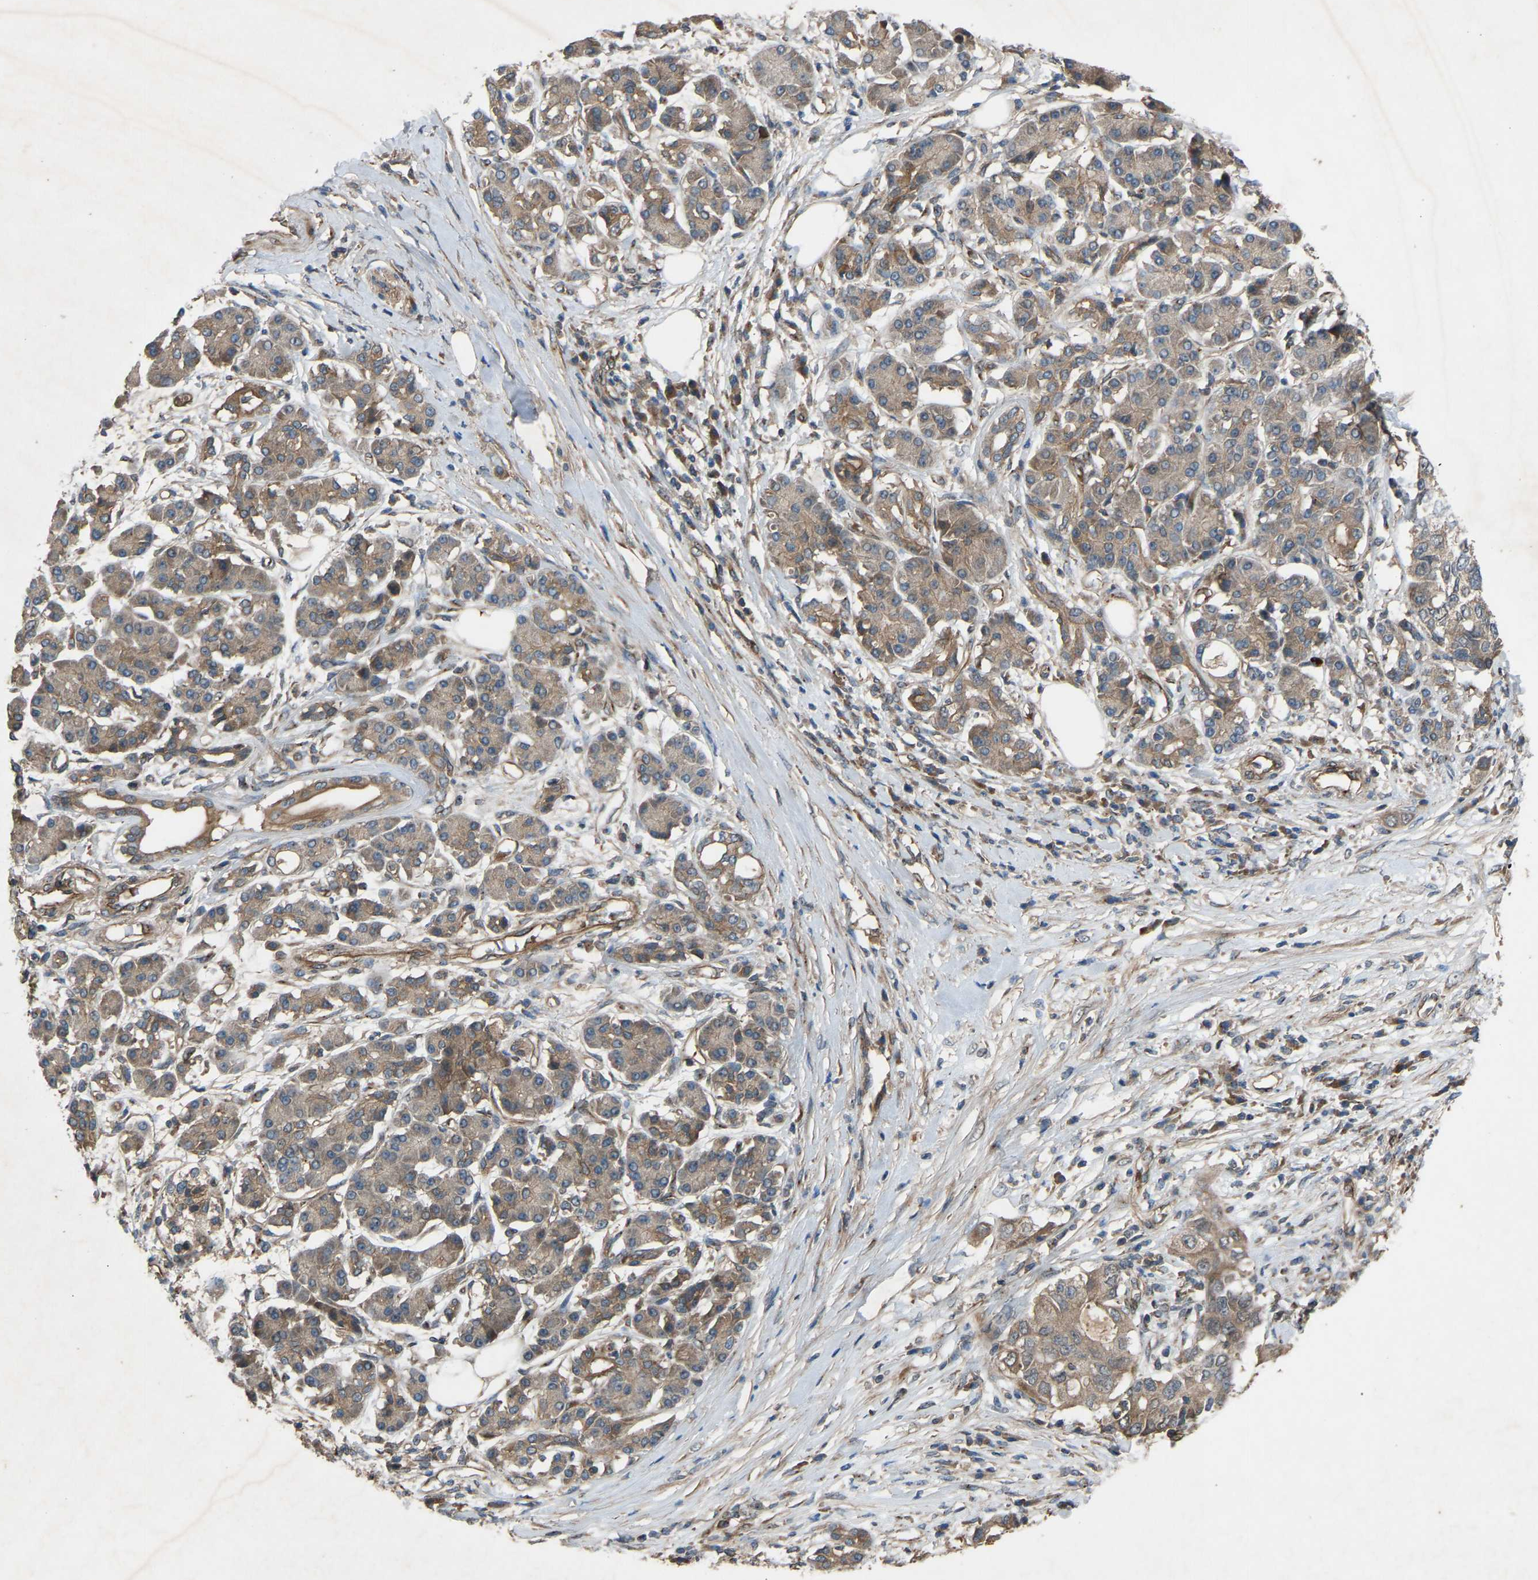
{"staining": {"intensity": "moderate", "quantity": ">75%", "location": "cytoplasmic/membranous"}, "tissue": "pancreatic cancer", "cell_type": "Tumor cells", "image_type": "cancer", "snomed": [{"axis": "morphology", "description": "Adenocarcinoma, NOS"}, {"axis": "topography", "description": "Pancreas"}], "caption": "DAB (3,3'-diaminobenzidine) immunohistochemical staining of adenocarcinoma (pancreatic) demonstrates moderate cytoplasmic/membranous protein positivity in approximately >75% of tumor cells. Immunohistochemistry (ihc) stains the protein of interest in brown and the nuclei are stained blue.", "gene": "GAS2L1", "patient": {"sex": "female", "age": 56}}